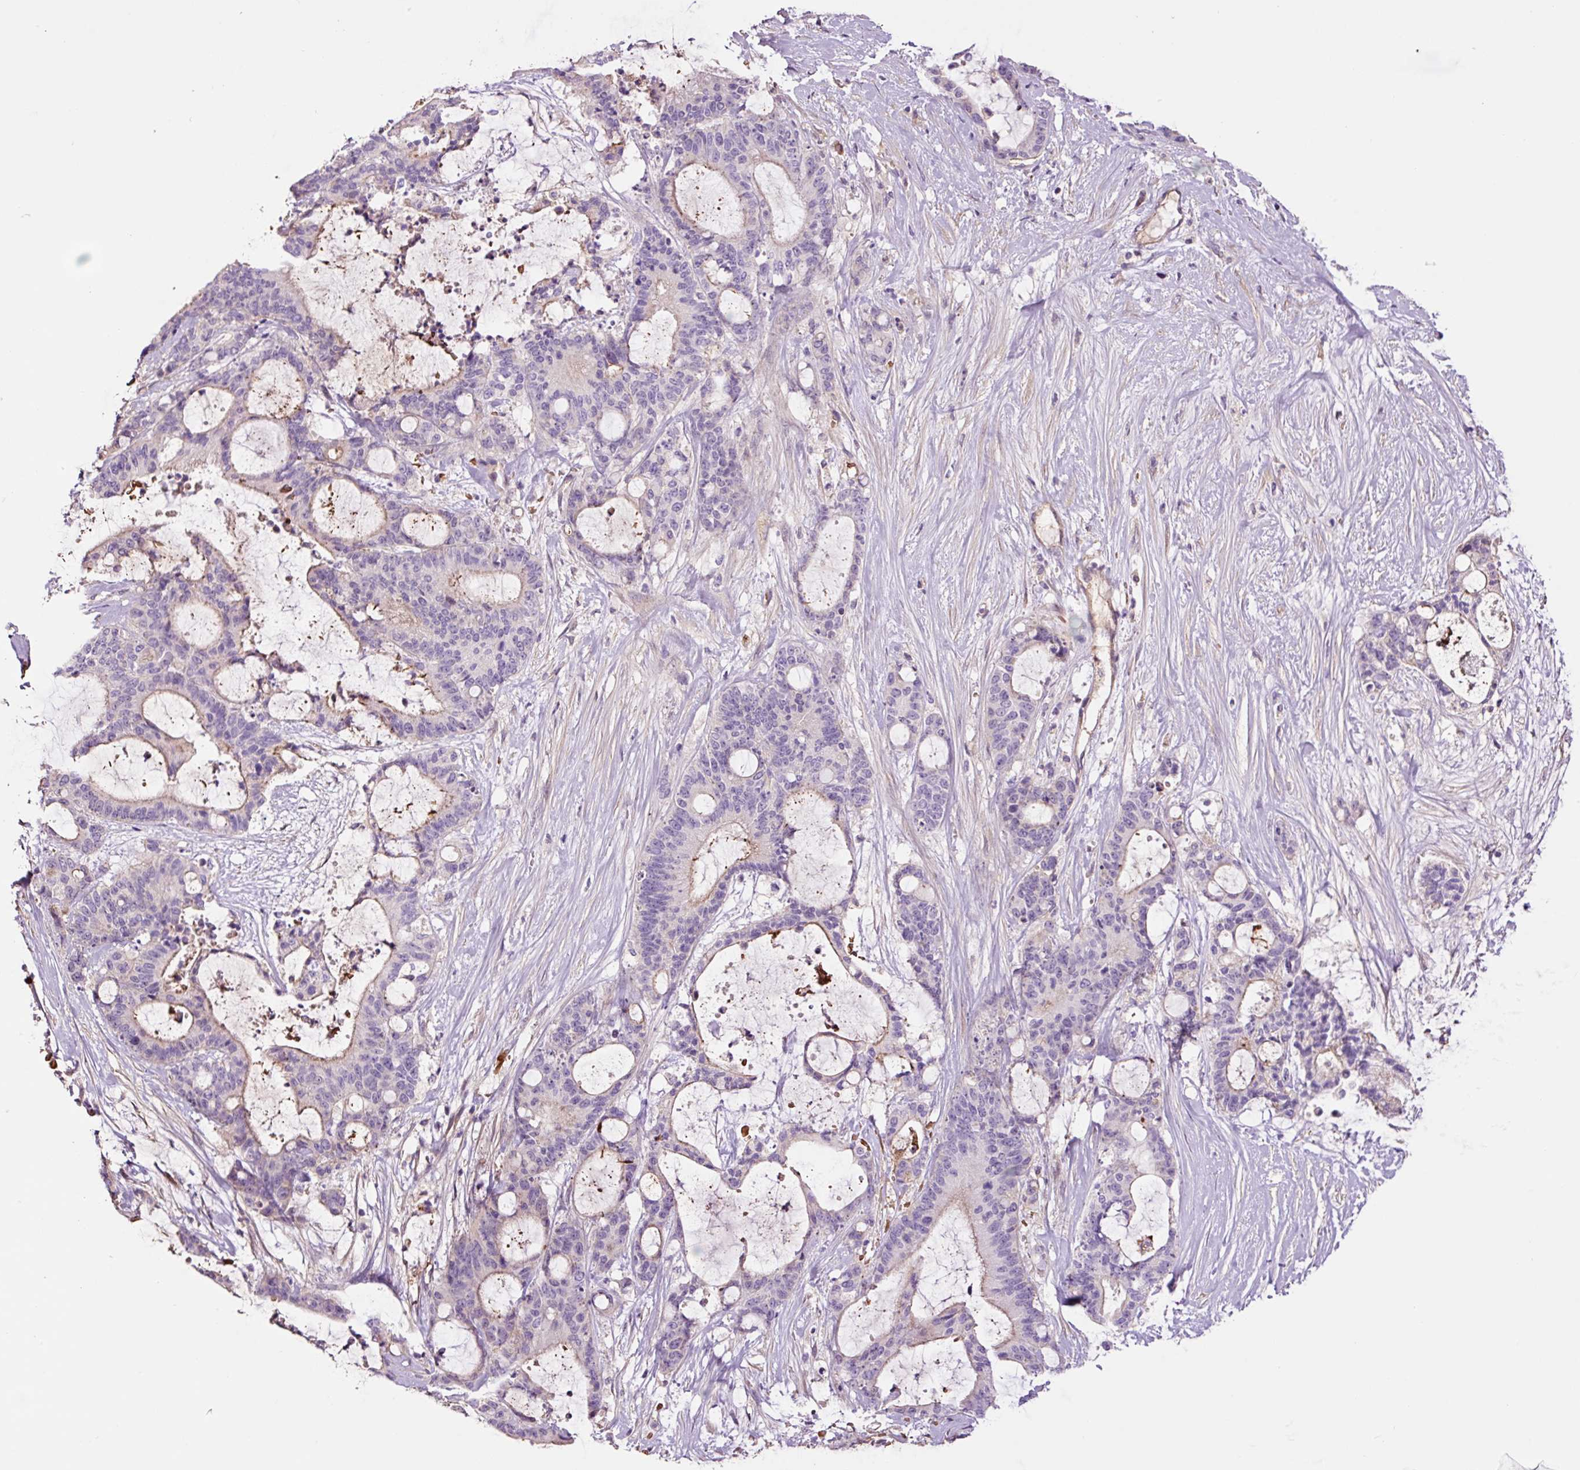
{"staining": {"intensity": "negative", "quantity": "none", "location": "none"}, "tissue": "liver cancer", "cell_type": "Tumor cells", "image_type": "cancer", "snomed": [{"axis": "morphology", "description": "Normal tissue, NOS"}, {"axis": "morphology", "description": "Cholangiocarcinoma"}, {"axis": "topography", "description": "Liver"}, {"axis": "topography", "description": "Peripheral nerve tissue"}], "caption": "Immunohistochemical staining of human liver cholangiocarcinoma displays no significant expression in tumor cells. Nuclei are stained in blue.", "gene": "TMEM235", "patient": {"sex": "female", "age": 73}}